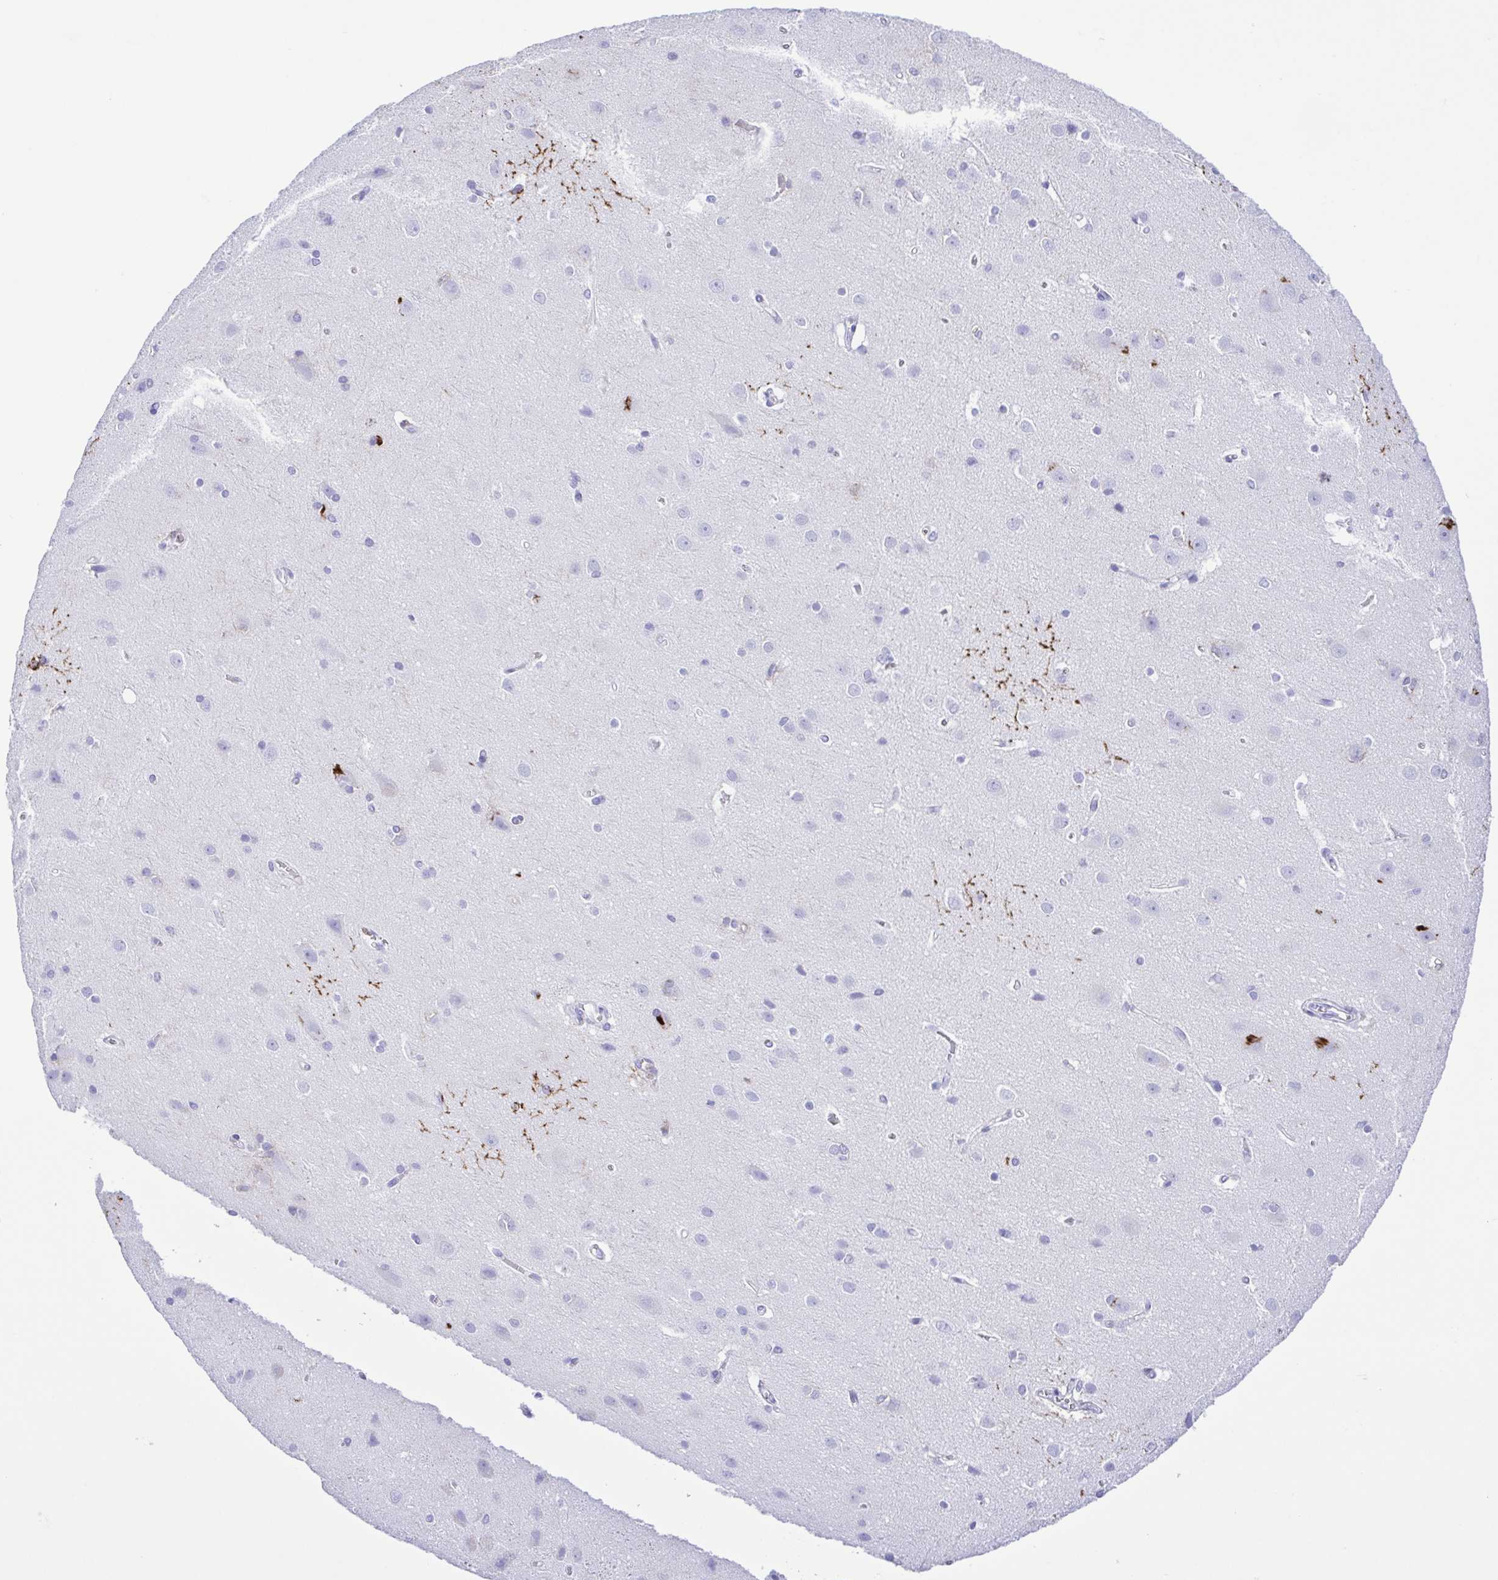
{"staining": {"intensity": "negative", "quantity": "none", "location": "none"}, "tissue": "cerebral cortex", "cell_type": "Endothelial cells", "image_type": "normal", "snomed": [{"axis": "morphology", "description": "Normal tissue, NOS"}, {"axis": "topography", "description": "Cerebral cortex"}], "caption": "Micrograph shows no significant protein expression in endothelial cells of normal cerebral cortex.", "gene": "GPR17", "patient": {"sex": "male", "age": 37}}